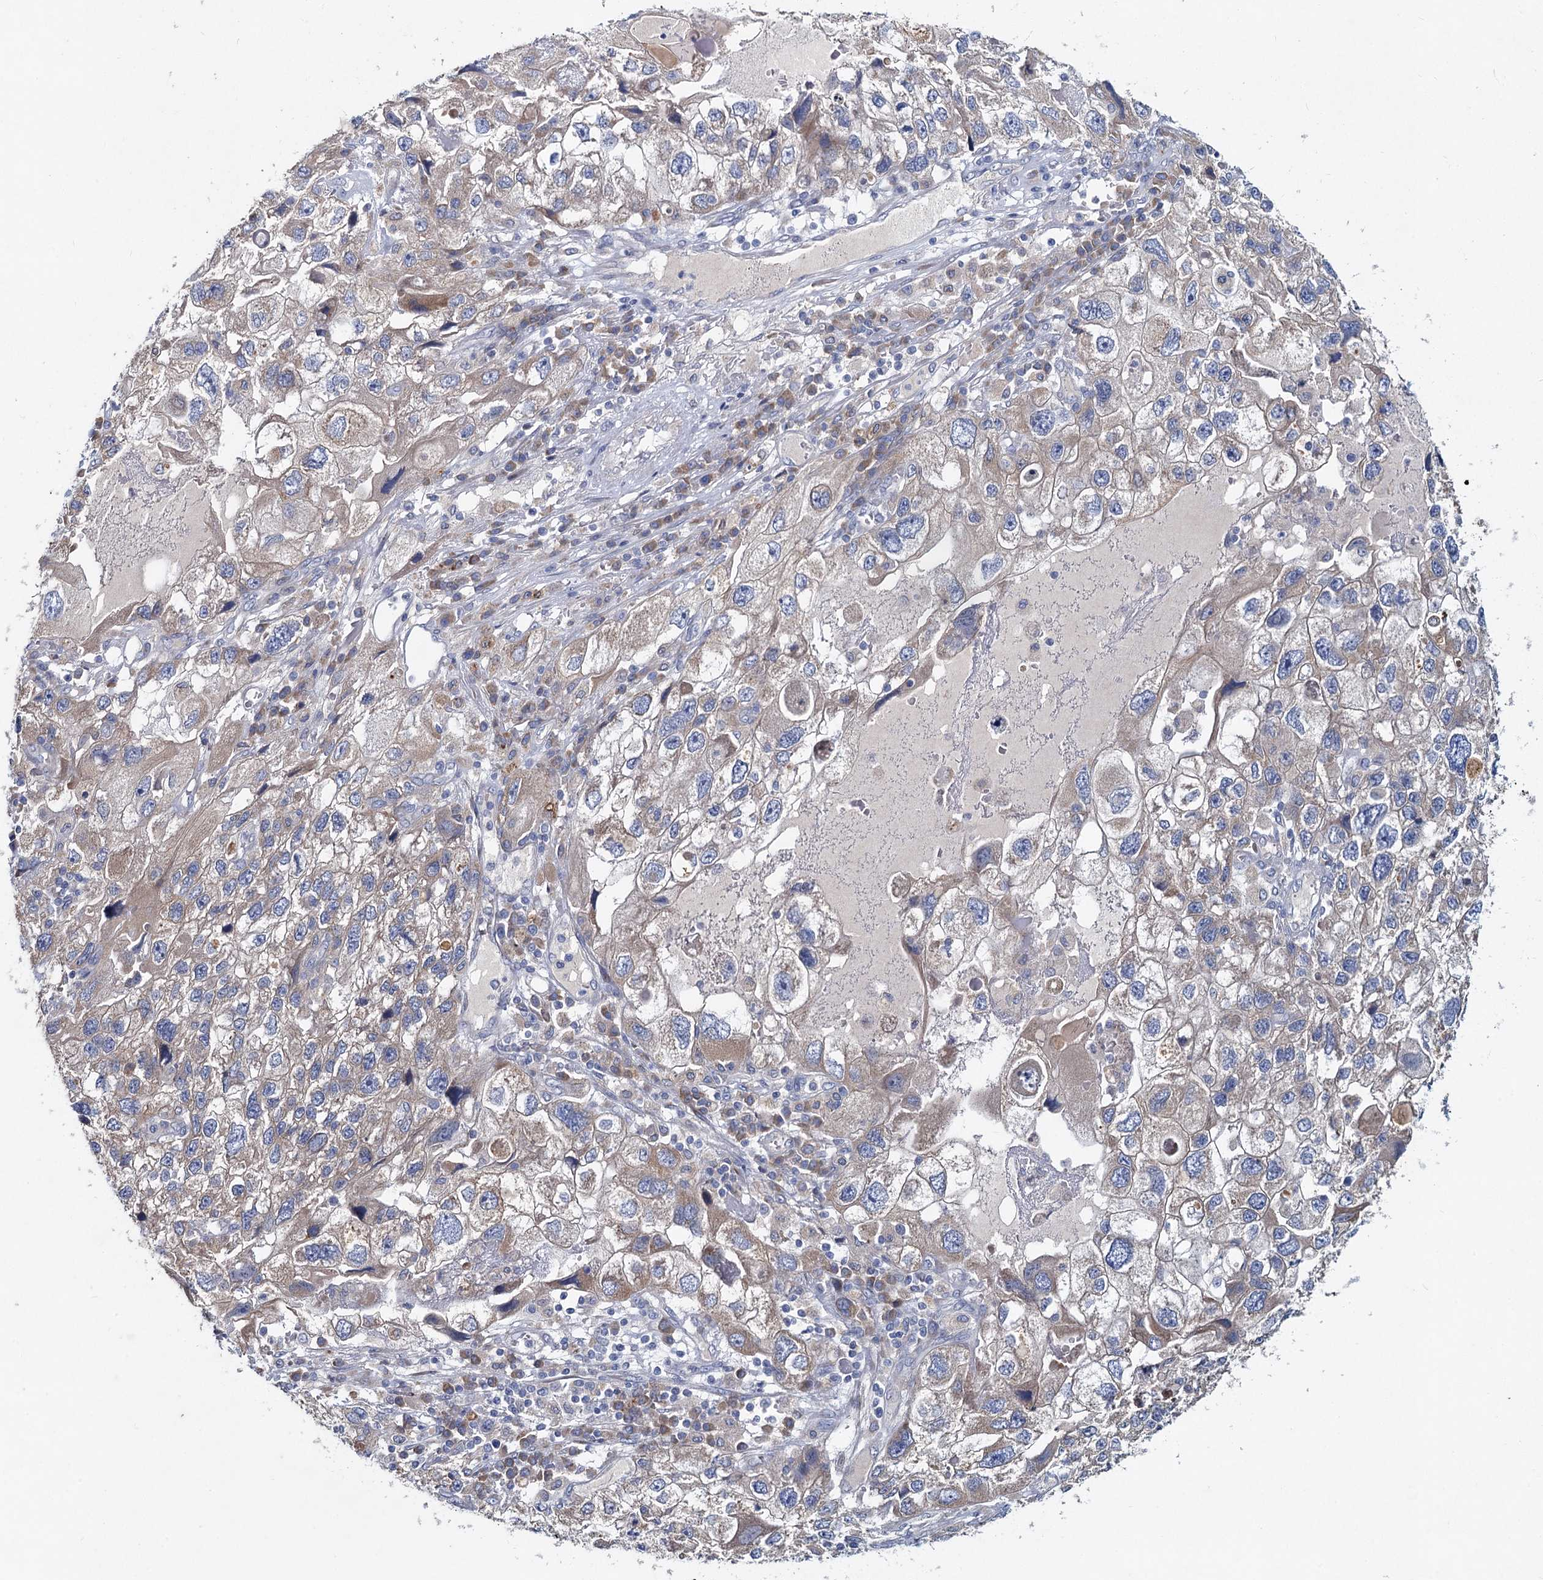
{"staining": {"intensity": "negative", "quantity": "none", "location": "none"}, "tissue": "endometrial cancer", "cell_type": "Tumor cells", "image_type": "cancer", "snomed": [{"axis": "morphology", "description": "Adenocarcinoma, NOS"}, {"axis": "topography", "description": "Endometrium"}], "caption": "Photomicrograph shows no protein positivity in tumor cells of endometrial adenocarcinoma tissue.", "gene": "TMX2", "patient": {"sex": "female", "age": 49}}